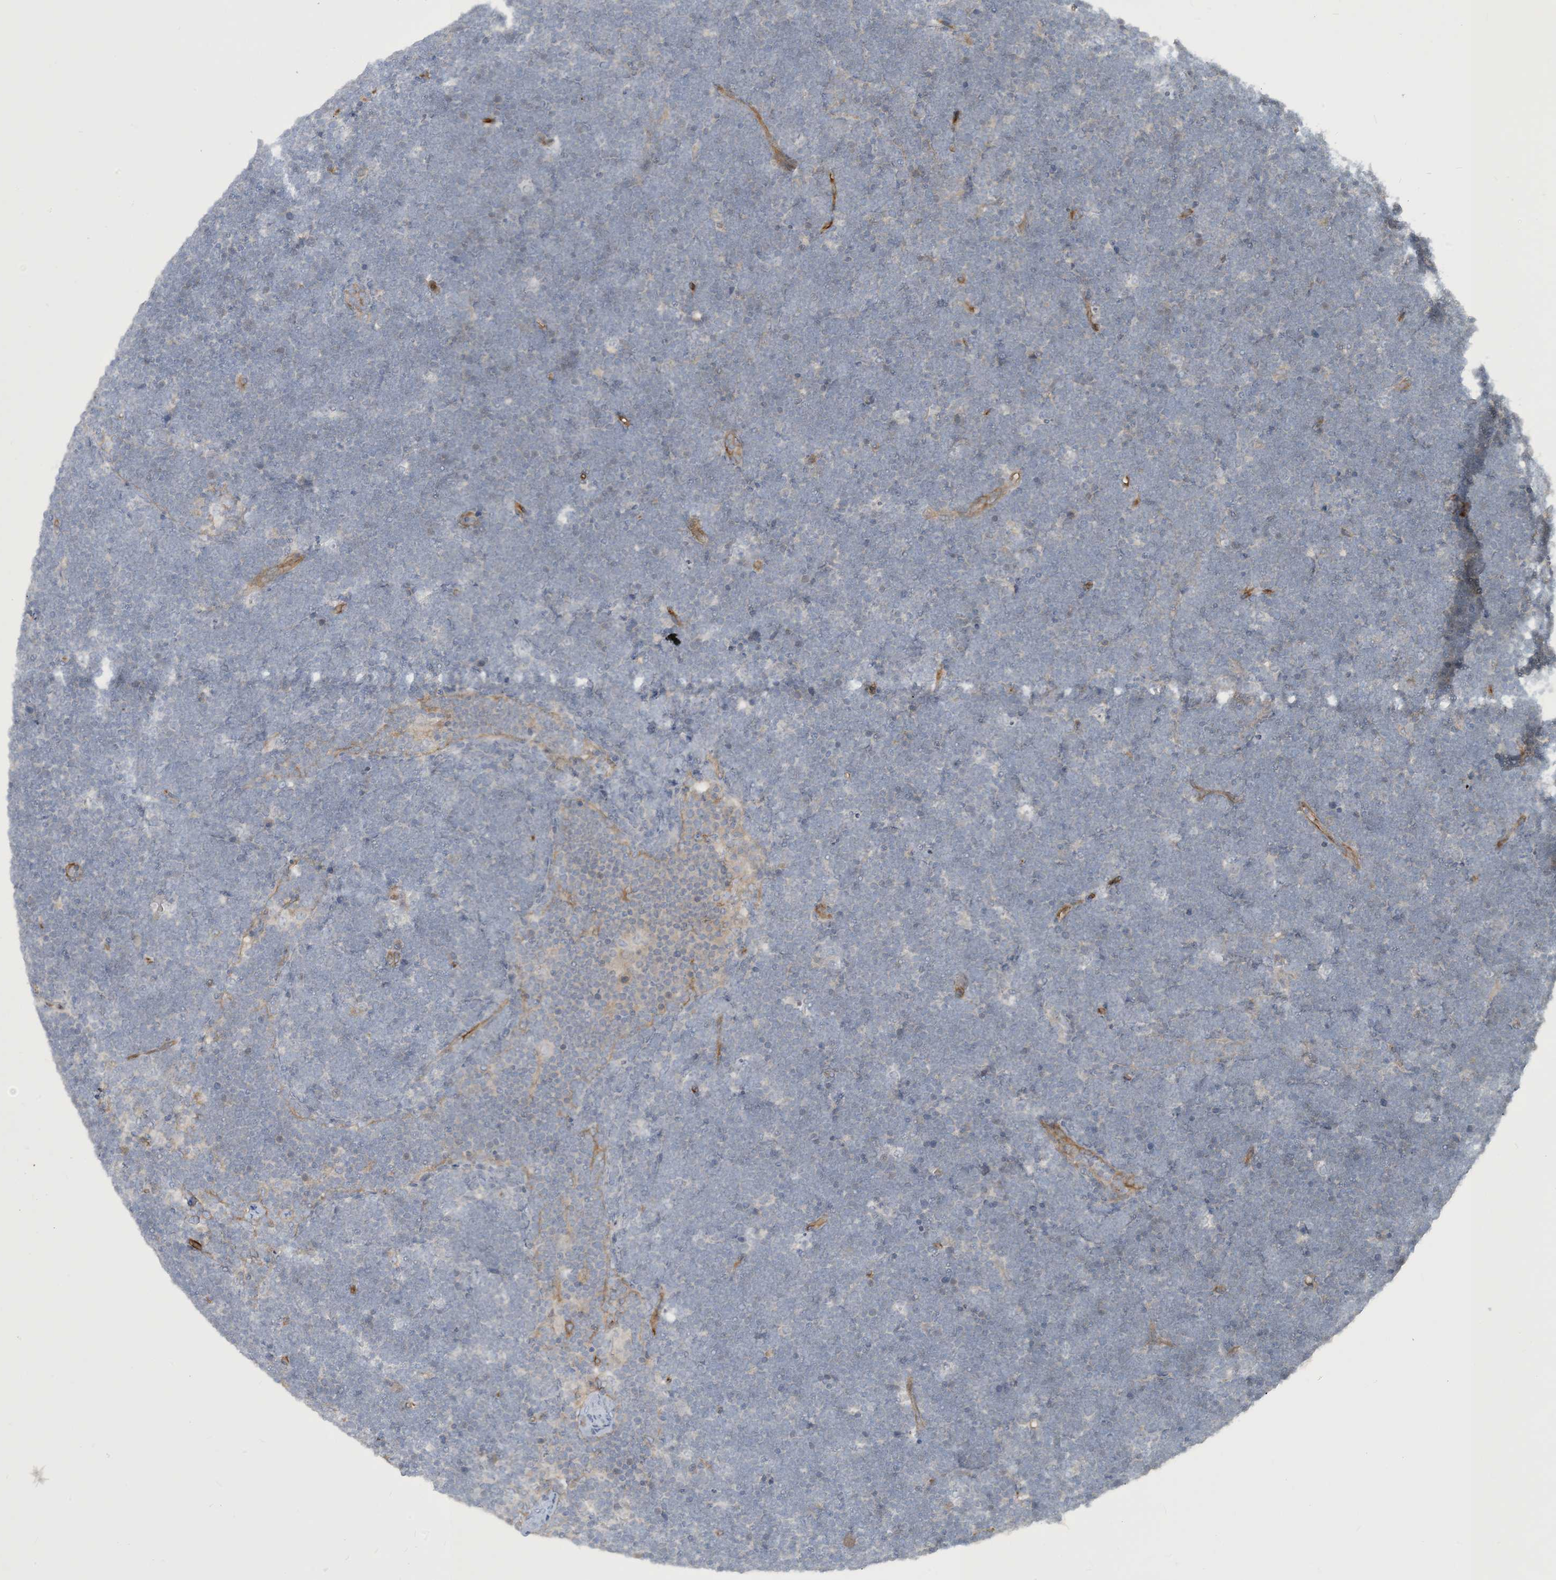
{"staining": {"intensity": "negative", "quantity": "none", "location": "none"}, "tissue": "lymphoma", "cell_type": "Tumor cells", "image_type": "cancer", "snomed": [{"axis": "morphology", "description": "Malignant lymphoma, non-Hodgkin's type, High grade"}, {"axis": "topography", "description": "Lymph node"}], "caption": "This is an immunohistochemistry image of human lymphoma. There is no positivity in tumor cells.", "gene": "CDS1", "patient": {"sex": "male", "age": 13}}